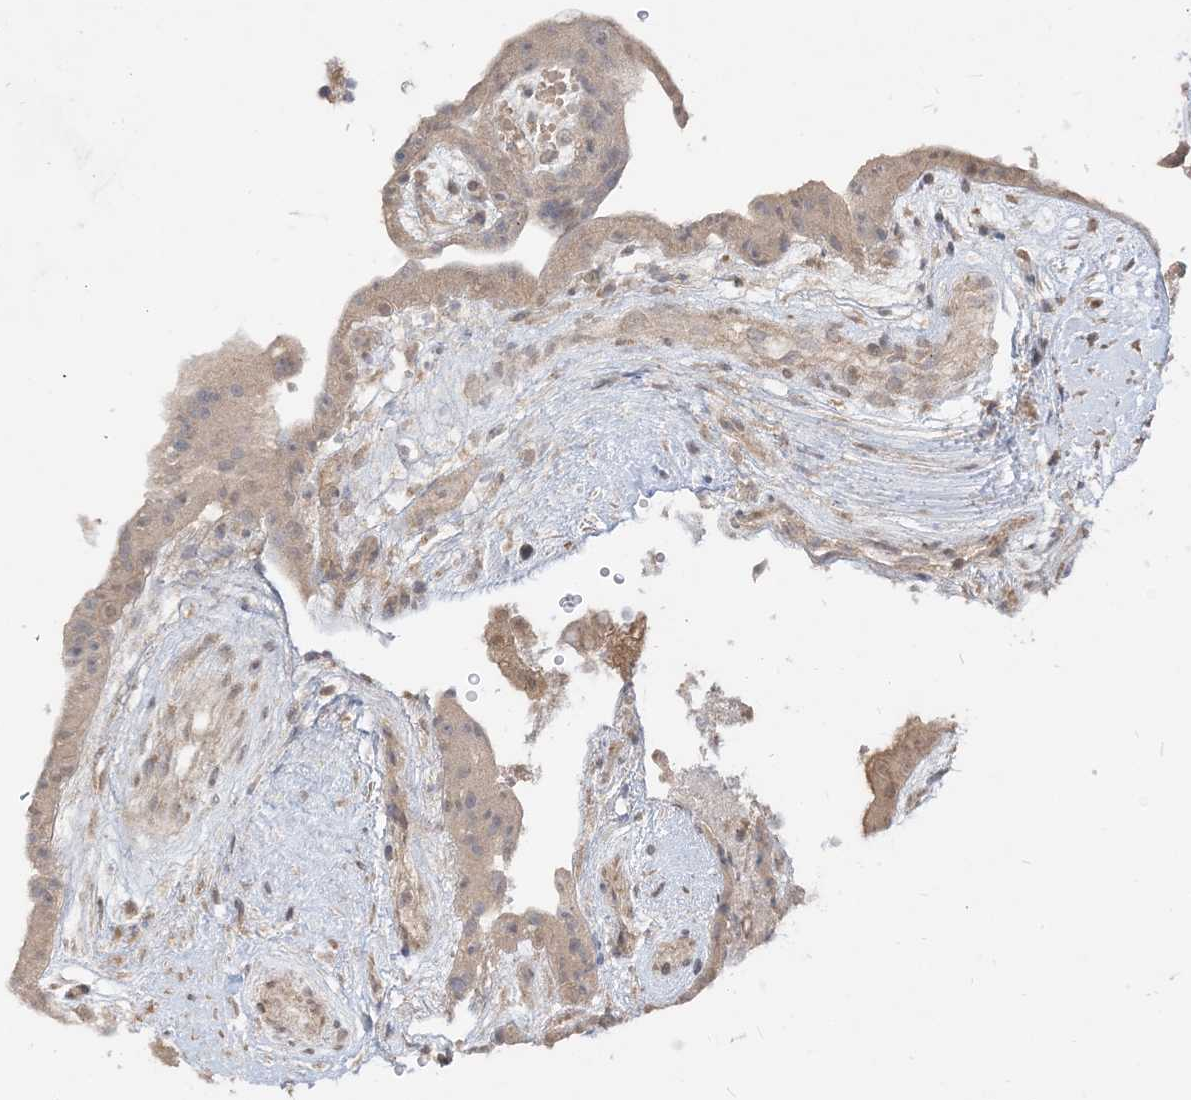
{"staining": {"intensity": "moderate", "quantity": ">75%", "location": "cytoplasmic/membranous"}, "tissue": "placenta", "cell_type": "Decidual cells", "image_type": "normal", "snomed": [{"axis": "morphology", "description": "Normal tissue, NOS"}, {"axis": "topography", "description": "Placenta"}], "caption": "An image of human placenta stained for a protein exhibits moderate cytoplasmic/membranous brown staining in decidual cells.", "gene": "TBCC", "patient": {"sex": "female", "age": 18}}